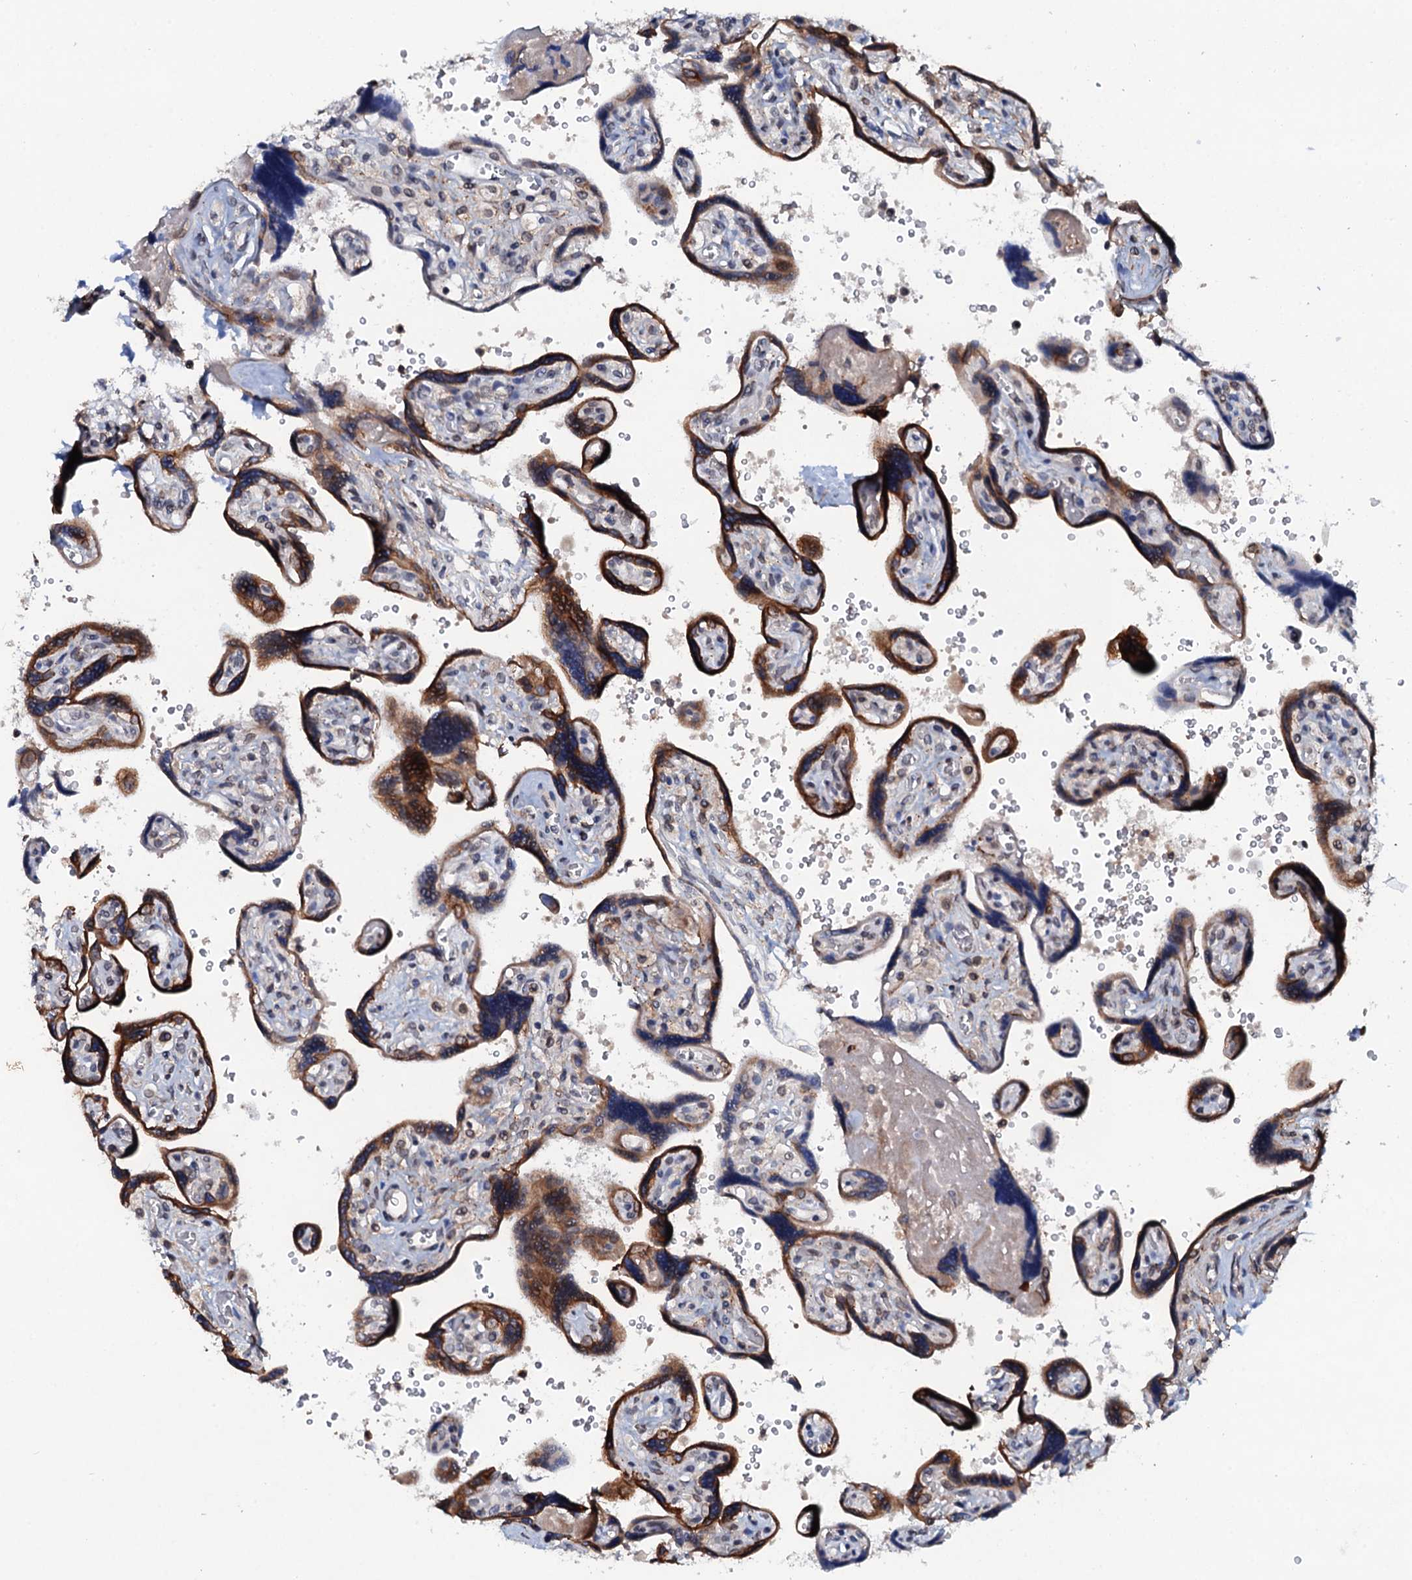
{"staining": {"intensity": "strong", "quantity": "25%-75%", "location": "cytoplasmic/membranous,nuclear"}, "tissue": "placenta", "cell_type": "Trophoblastic cells", "image_type": "normal", "snomed": [{"axis": "morphology", "description": "Normal tissue, NOS"}, {"axis": "topography", "description": "Placenta"}], "caption": "Placenta stained with DAB immunohistochemistry (IHC) exhibits high levels of strong cytoplasmic/membranous,nuclear positivity in about 25%-75% of trophoblastic cells. (Brightfield microscopy of DAB IHC at high magnification).", "gene": "SNTA1", "patient": {"sex": "female", "age": 39}}